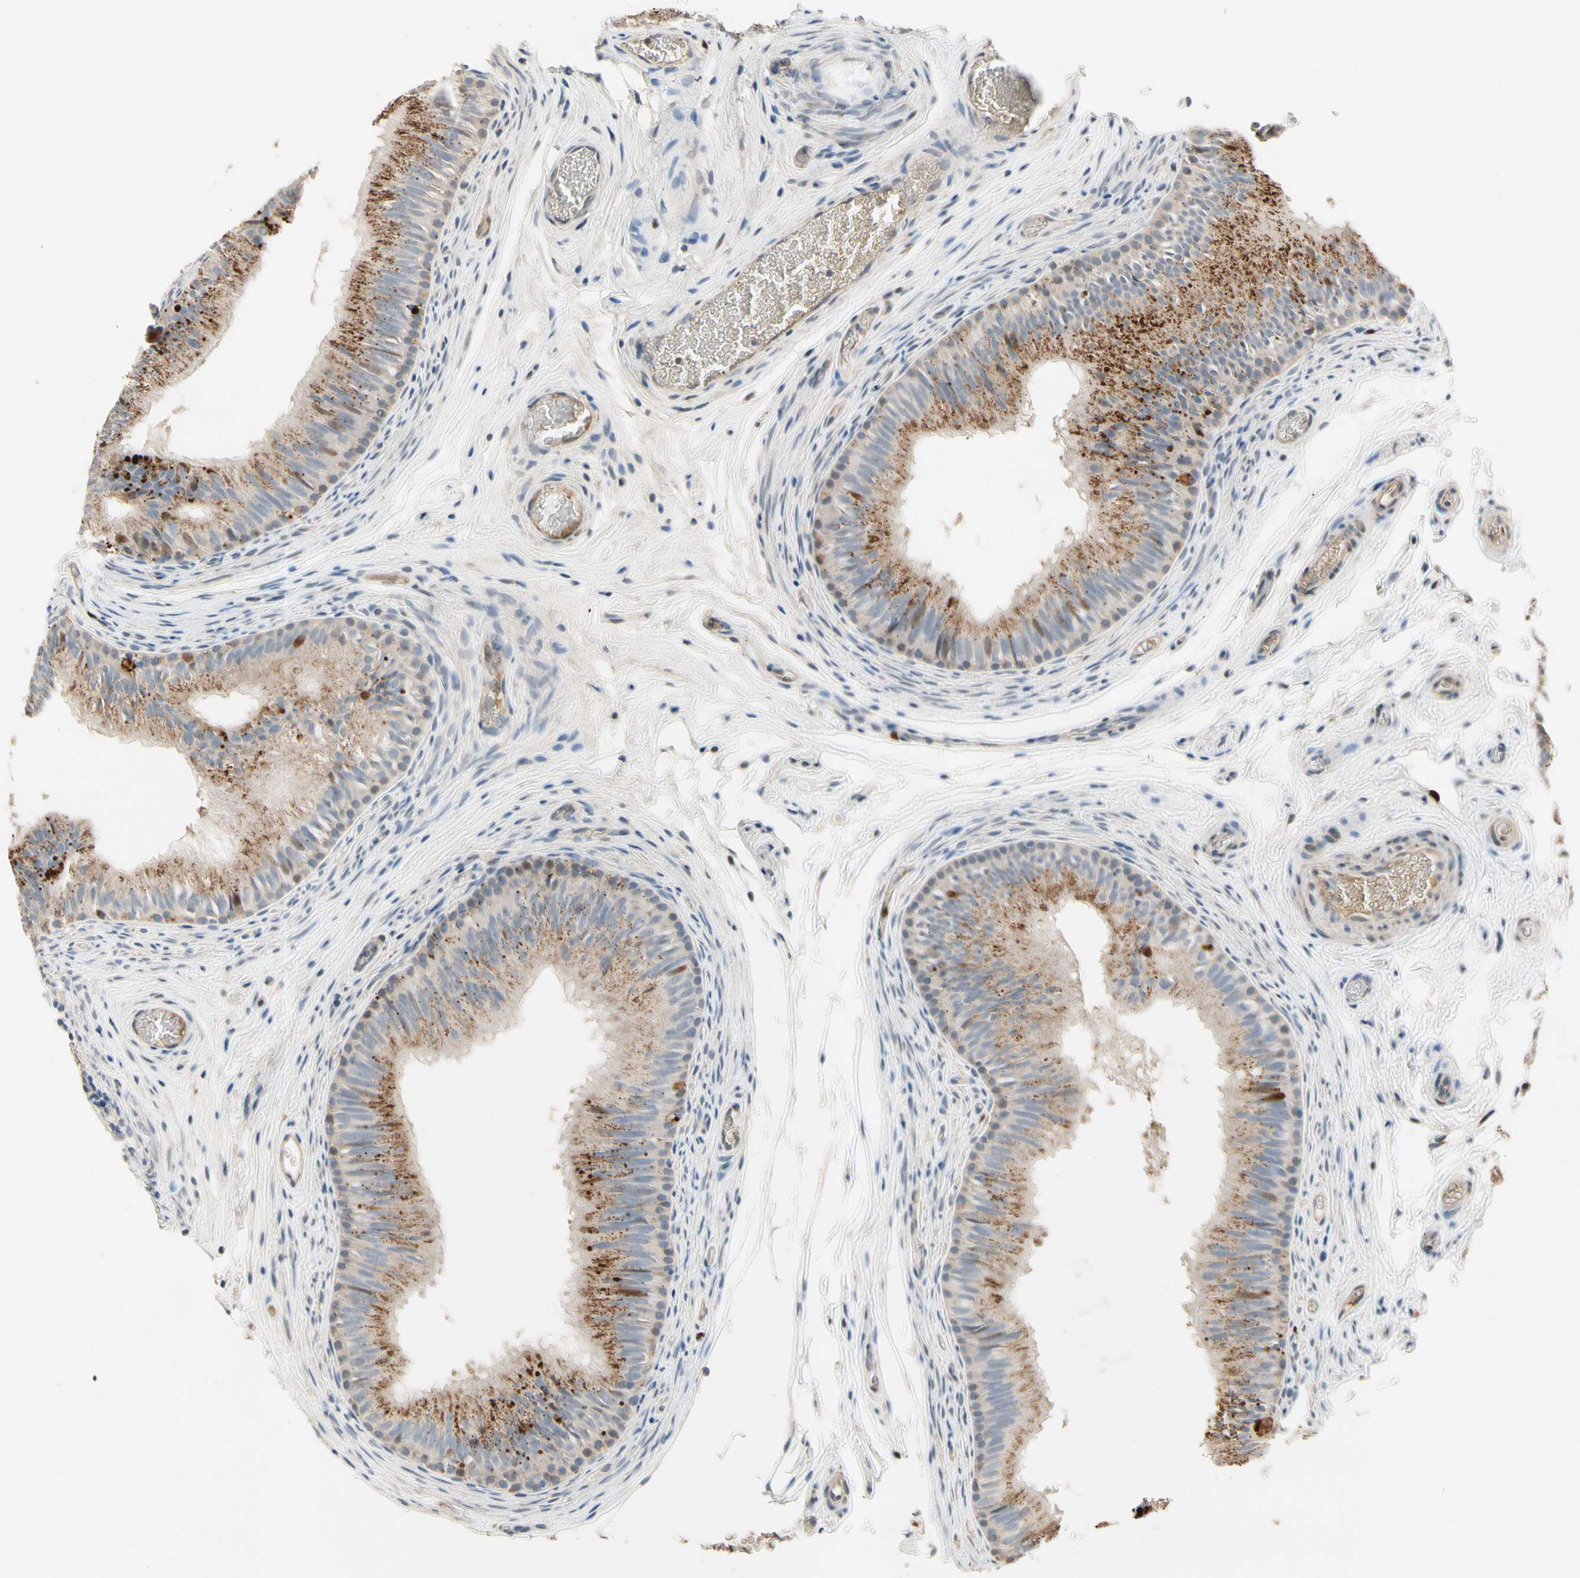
{"staining": {"intensity": "strong", "quantity": "25%-75%", "location": "cytoplasmic/membranous"}, "tissue": "epididymis", "cell_type": "Glandular cells", "image_type": "normal", "snomed": [{"axis": "morphology", "description": "Normal tissue, NOS"}, {"axis": "topography", "description": "Epididymis"}], "caption": "DAB (3,3'-diaminobenzidine) immunohistochemical staining of unremarkable human epididymis displays strong cytoplasmic/membranous protein staining in approximately 25%-75% of glandular cells. (brown staining indicates protein expression, while blue staining denotes nuclei).", "gene": "ZKSCAN3", "patient": {"sex": "male", "age": 36}}